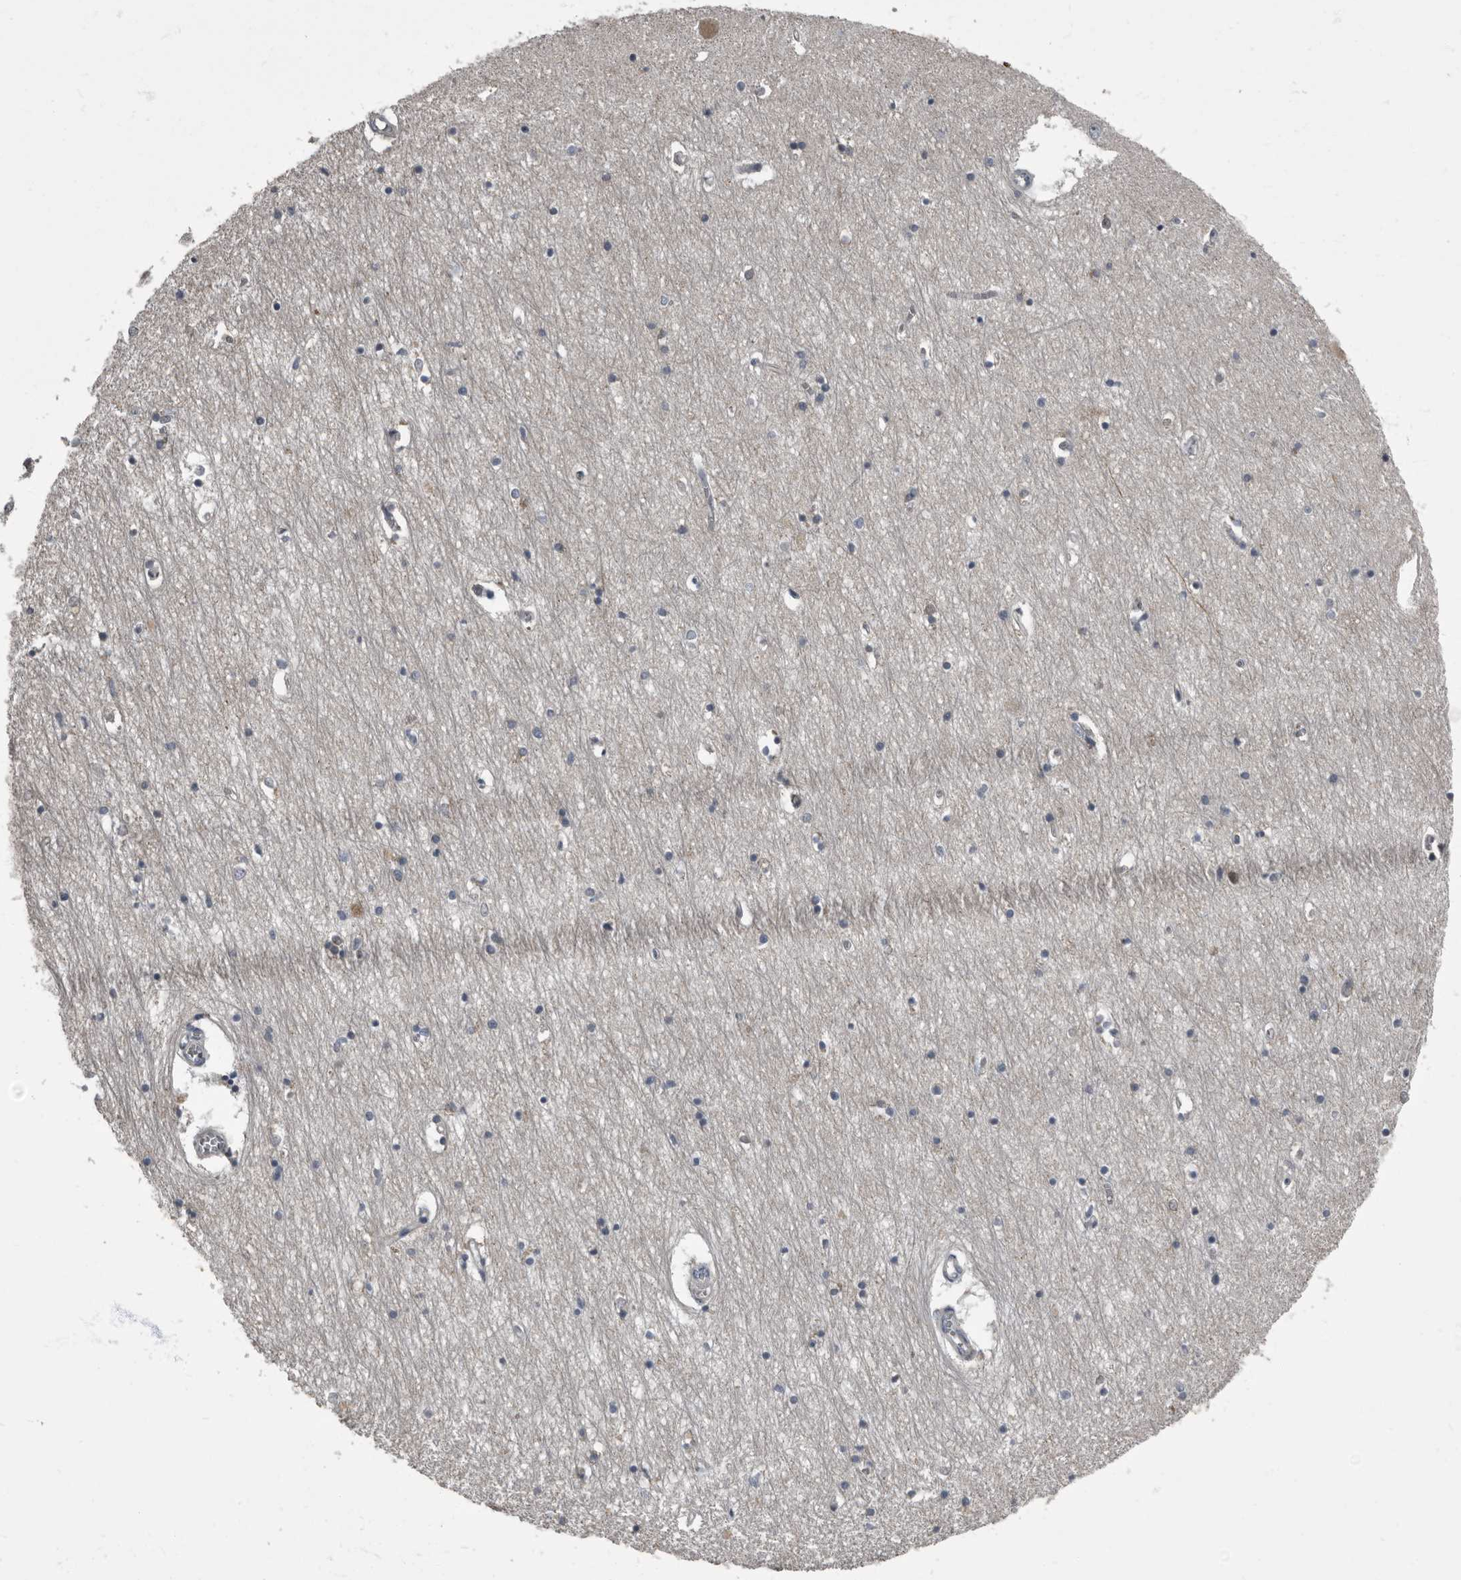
{"staining": {"intensity": "negative", "quantity": "none", "location": "none"}, "tissue": "hippocampus", "cell_type": "Glial cells", "image_type": "normal", "snomed": [{"axis": "morphology", "description": "Normal tissue, NOS"}, {"axis": "topography", "description": "Hippocampus"}], "caption": "A high-resolution histopathology image shows immunohistochemistry staining of normal hippocampus, which demonstrates no significant staining in glial cells.", "gene": "TPD52L1", "patient": {"sex": "male", "age": 70}}